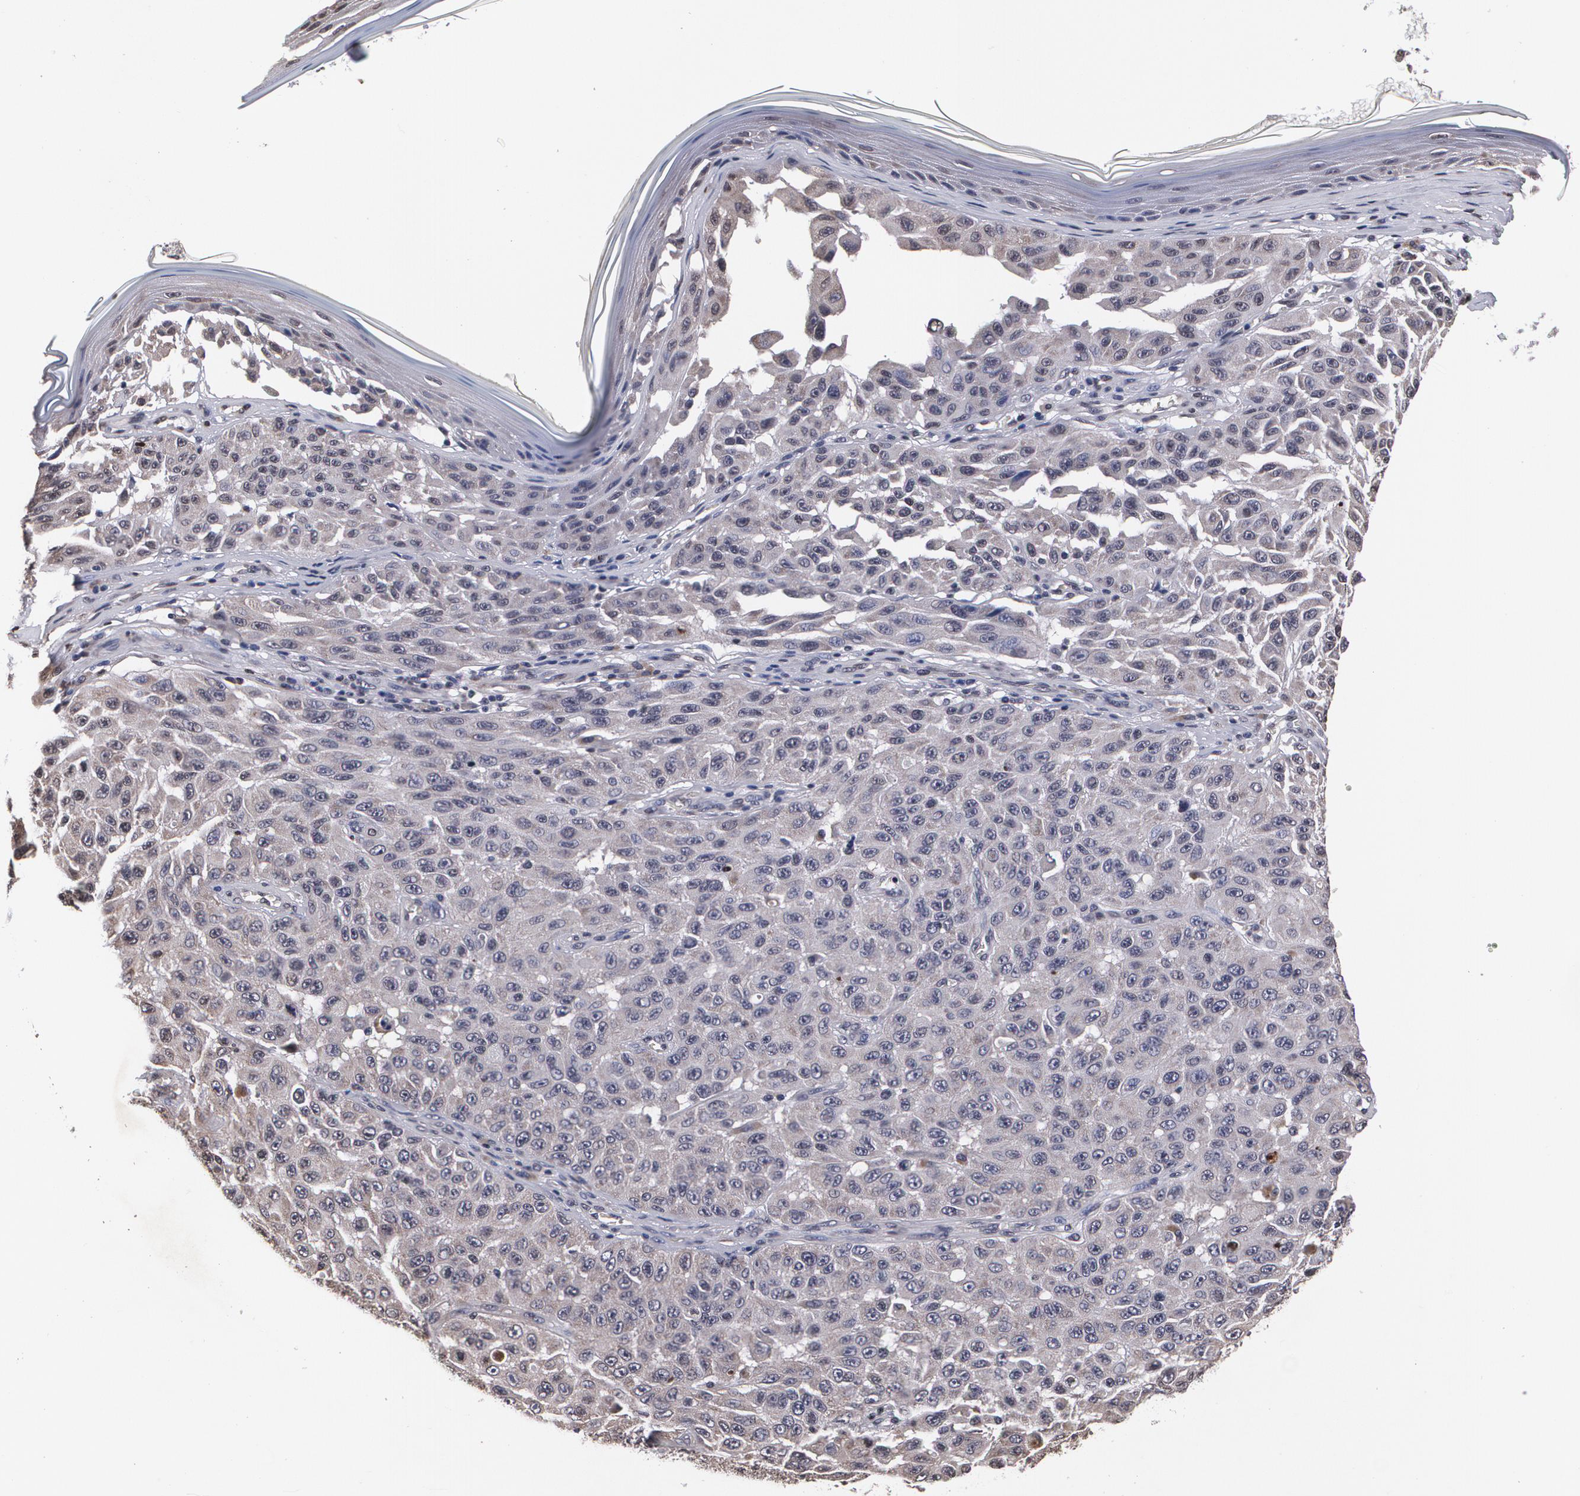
{"staining": {"intensity": "negative", "quantity": "none", "location": "none"}, "tissue": "melanoma", "cell_type": "Tumor cells", "image_type": "cancer", "snomed": [{"axis": "morphology", "description": "Malignant melanoma, NOS"}, {"axis": "topography", "description": "Skin"}], "caption": "Human melanoma stained for a protein using immunohistochemistry exhibits no expression in tumor cells.", "gene": "MVP", "patient": {"sex": "male", "age": 30}}